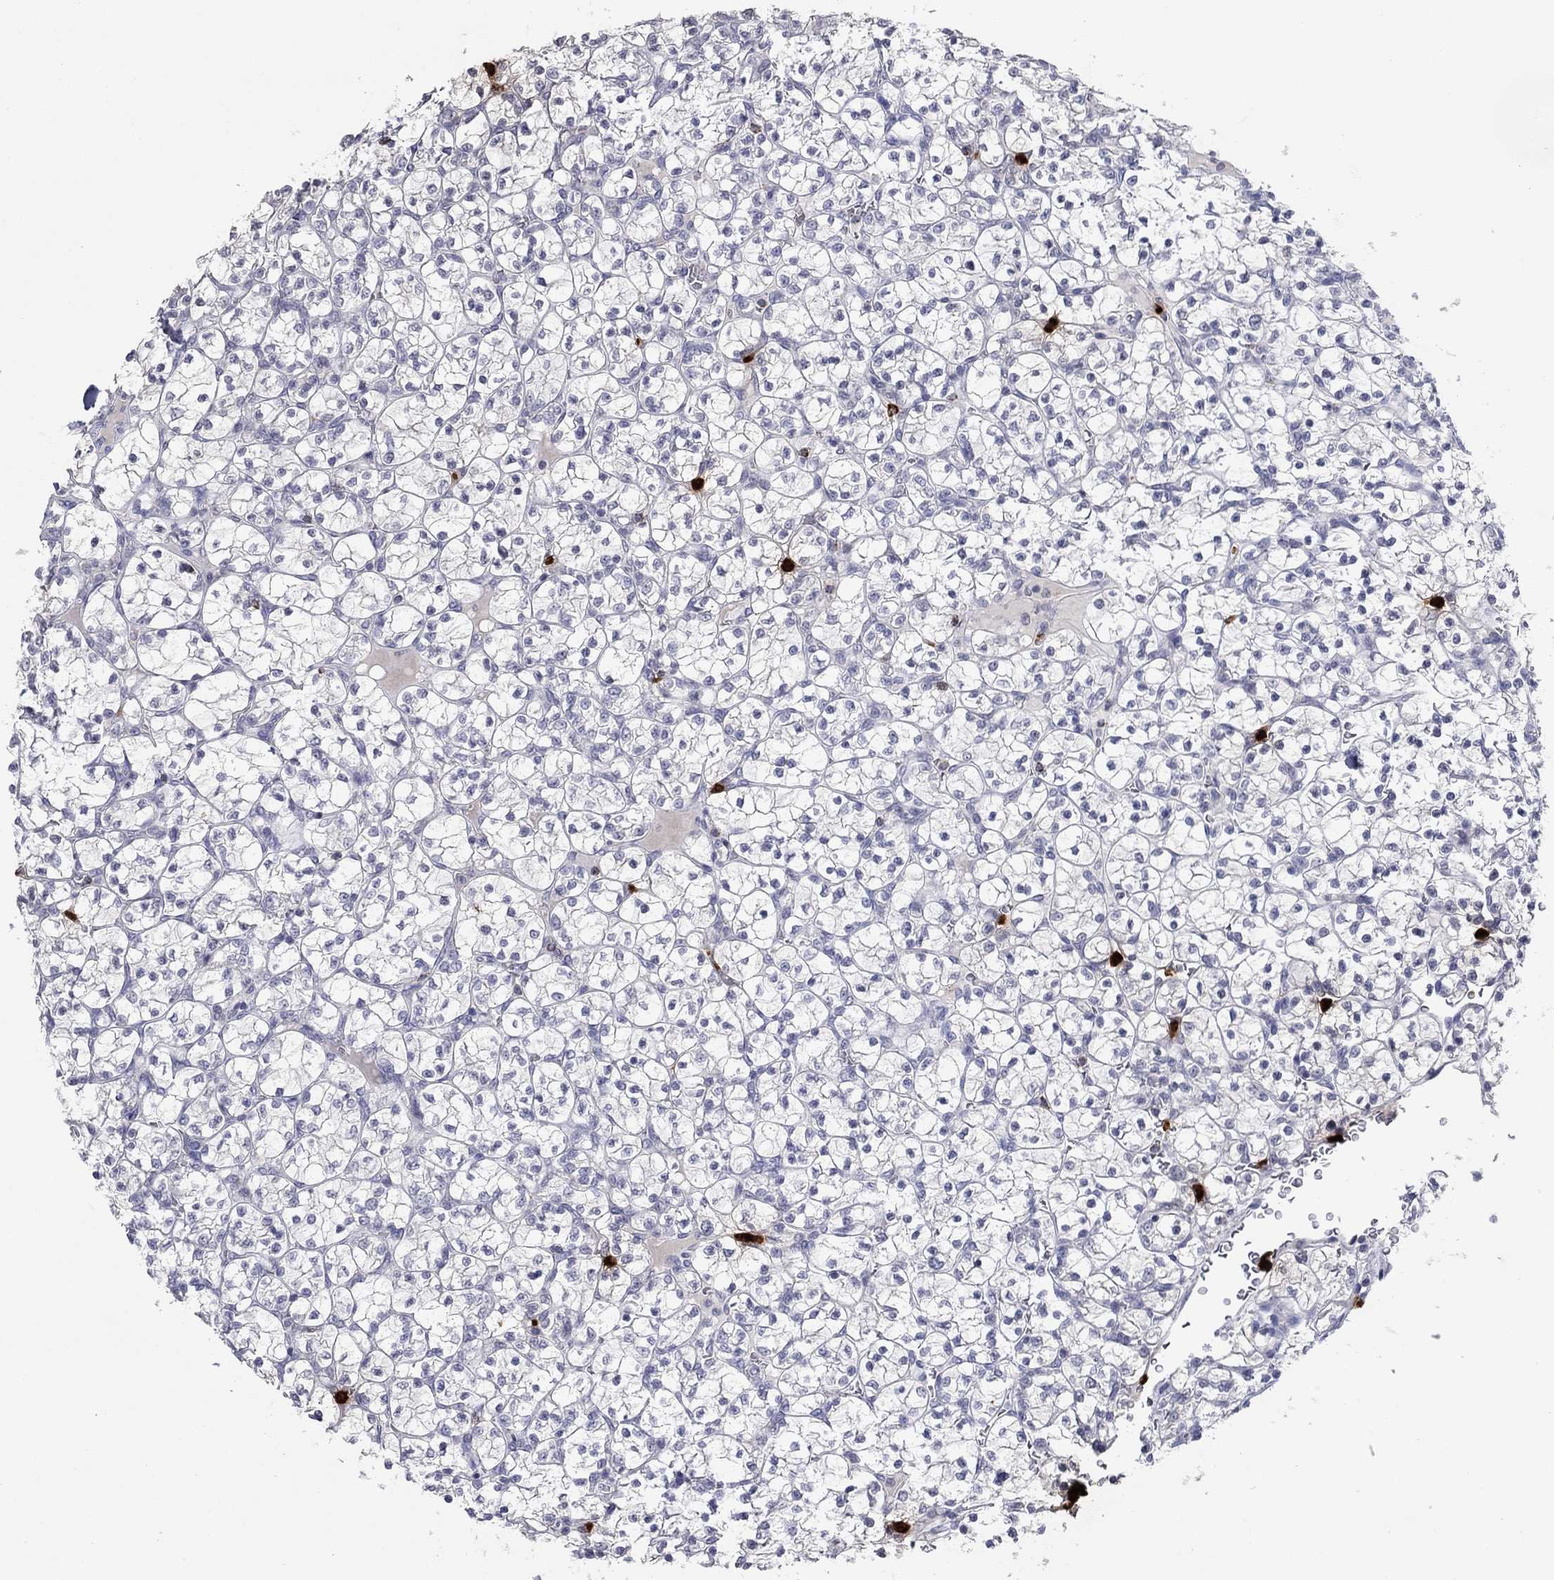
{"staining": {"intensity": "negative", "quantity": "none", "location": "none"}, "tissue": "renal cancer", "cell_type": "Tumor cells", "image_type": "cancer", "snomed": [{"axis": "morphology", "description": "Adenocarcinoma, NOS"}, {"axis": "topography", "description": "Kidney"}], "caption": "Protein analysis of renal adenocarcinoma demonstrates no significant expression in tumor cells. (DAB immunohistochemistry visualized using brightfield microscopy, high magnification).", "gene": "CCL5", "patient": {"sex": "female", "age": 89}}